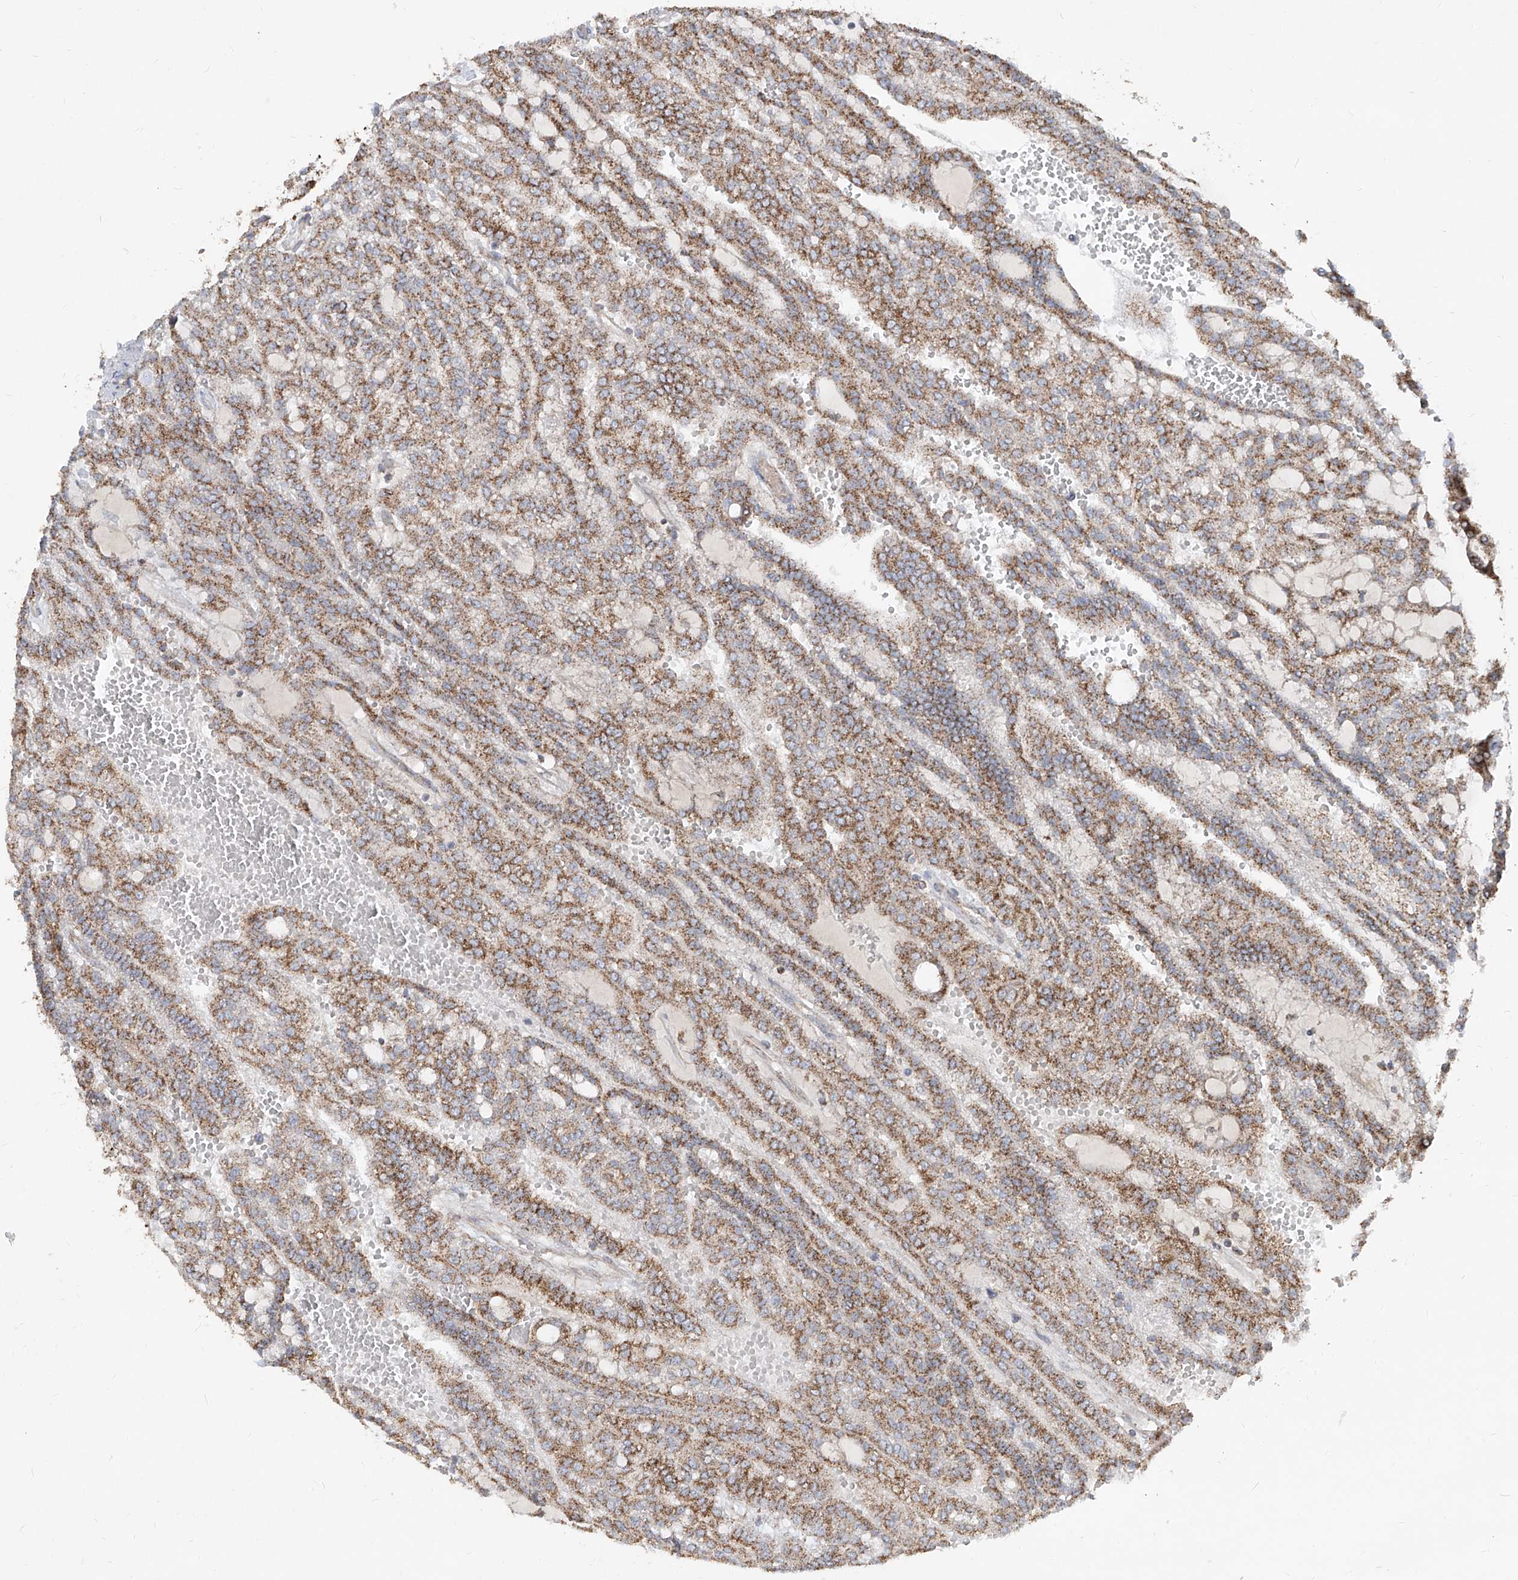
{"staining": {"intensity": "moderate", "quantity": ">75%", "location": "cytoplasmic/membranous"}, "tissue": "renal cancer", "cell_type": "Tumor cells", "image_type": "cancer", "snomed": [{"axis": "morphology", "description": "Adenocarcinoma, NOS"}, {"axis": "topography", "description": "Kidney"}], "caption": "Adenocarcinoma (renal) tissue reveals moderate cytoplasmic/membranous positivity in approximately >75% of tumor cells (DAB (3,3'-diaminobenzidine) = brown stain, brightfield microscopy at high magnification).", "gene": "ABCD3", "patient": {"sex": "male", "age": 63}}